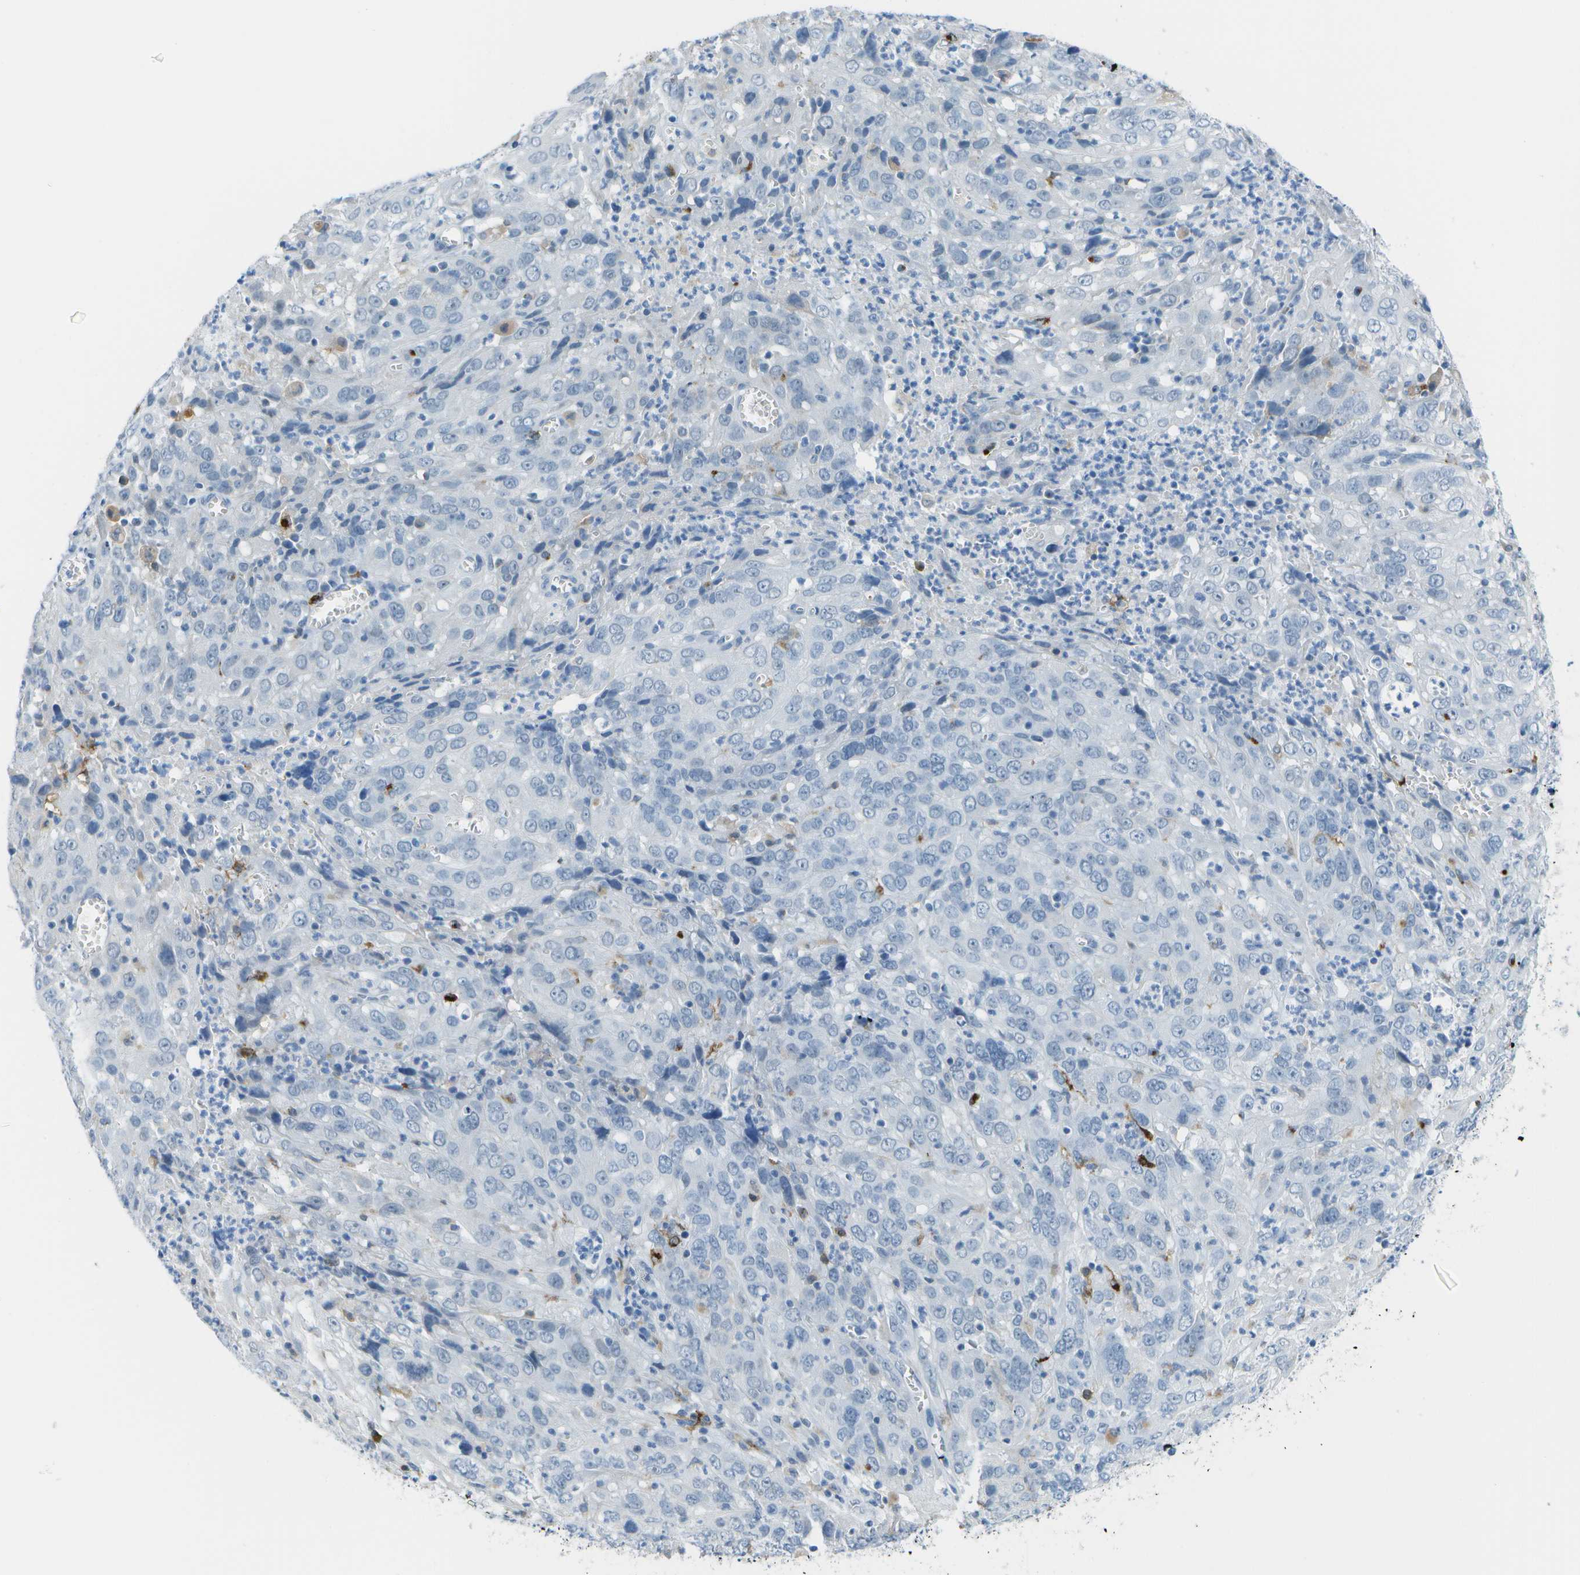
{"staining": {"intensity": "negative", "quantity": "none", "location": "none"}, "tissue": "cervical cancer", "cell_type": "Tumor cells", "image_type": "cancer", "snomed": [{"axis": "morphology", "description": "Squamous cell carcinoma, NOS"}, {"axis": "topography", "description": "Cervix"}], "caption": "Tumor cells are negative for brown protein staining in cervical squamous cell carcinoma. Brightfield microscopy of IHC stained with DAB (brown) and hematoxylin (blue), captured at high magnification.", "gene": "ZBTB43", "patient": {"sex": "female", "age": 32}}